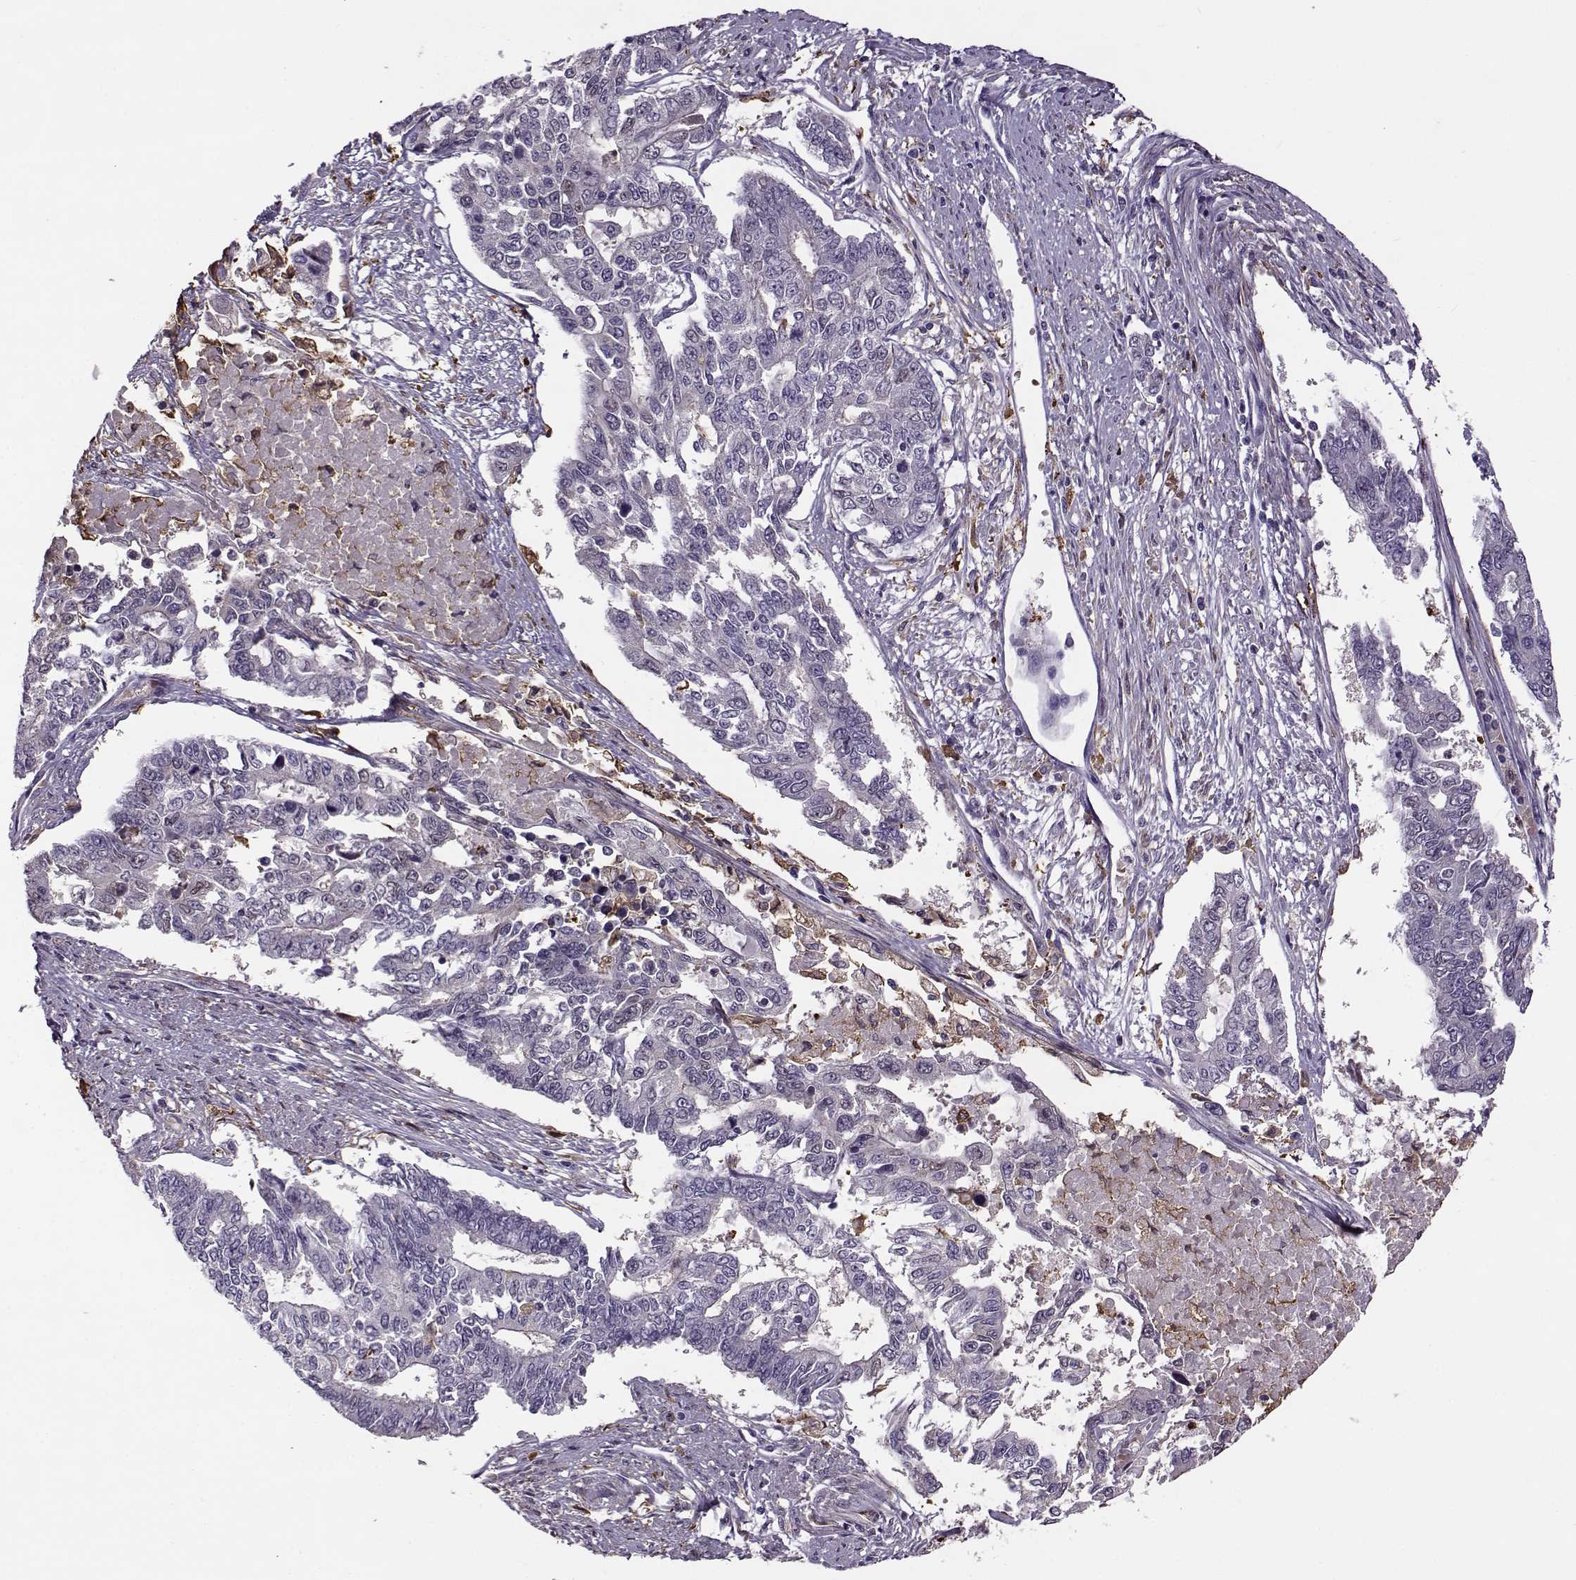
{"staining": {"intensity": "negative", "quantity": "none", "location": "none"}, "tissue": "endometrial cancer", "cell_type": "Tumor cells", "image_type": "cancer", "snomed": [{"axis": "morphology", "description": "Adenocarcinoma, NOS"}, {"axis": "topography", "description": "Uterus"}], "caption": "This is an immunohistochemistry photomicrograph of human endometrial adenocarcinoma. There is no positivity in tumor cells.", "gene": "UCP3", "patient": {"sex": "female", "age": 59}}